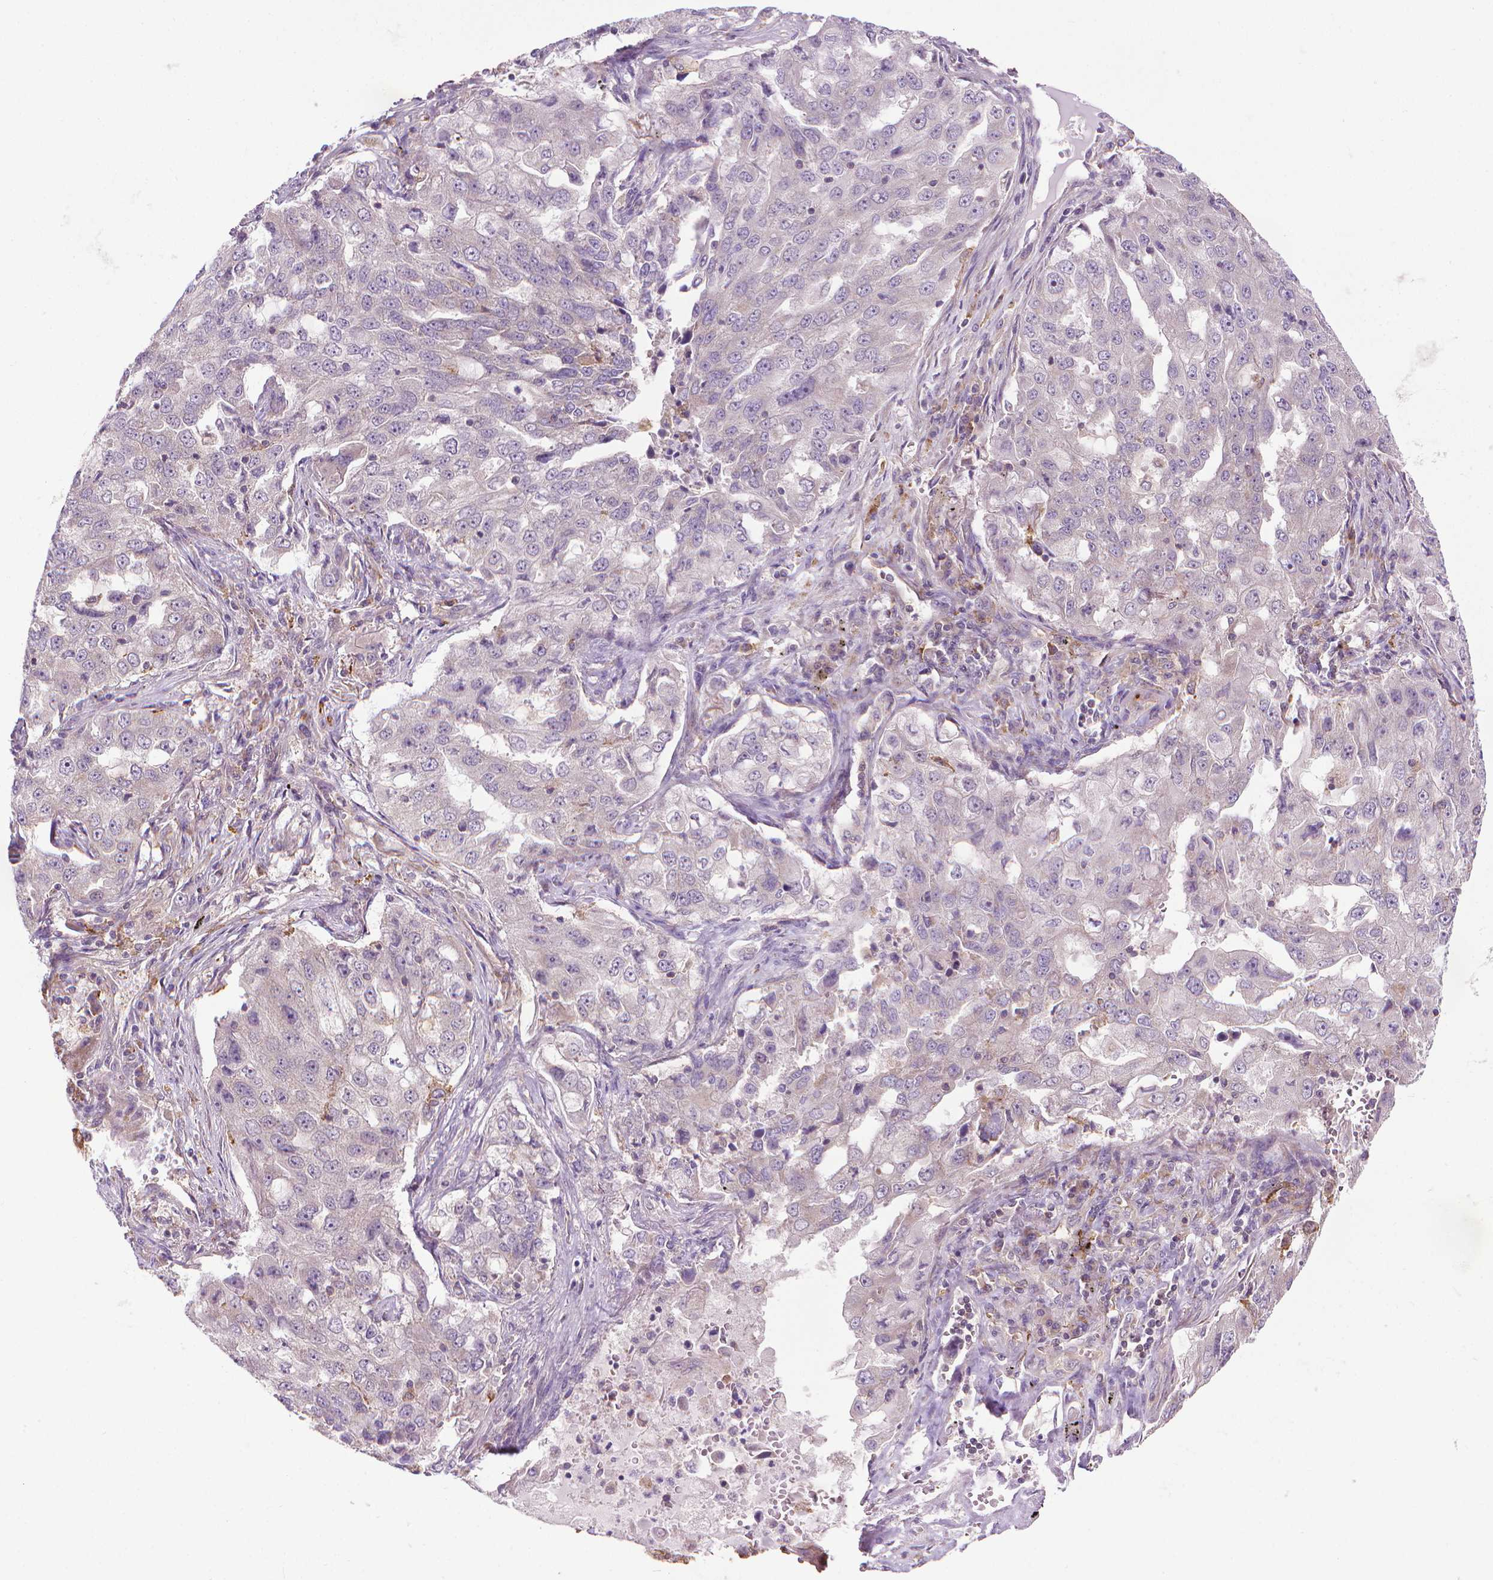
{"staining": {"intensity": "negative", "quantity": "none", "location": "none"}, "tissue": "lung cancer", "cell_type": "Tumor cells", "image_type": "cancer", "snomed": [{"axis": "morphology", "description": "Adenocarcinoma, NOS"}, {"axis": "topography", "description": "Lung"}], "caption": "Immunohistochemical staining of human lung cancer exhibits no significant staining in tumor cells.", "gene": "PRAG1", "patient": {"sex": "female", "age": 61}}